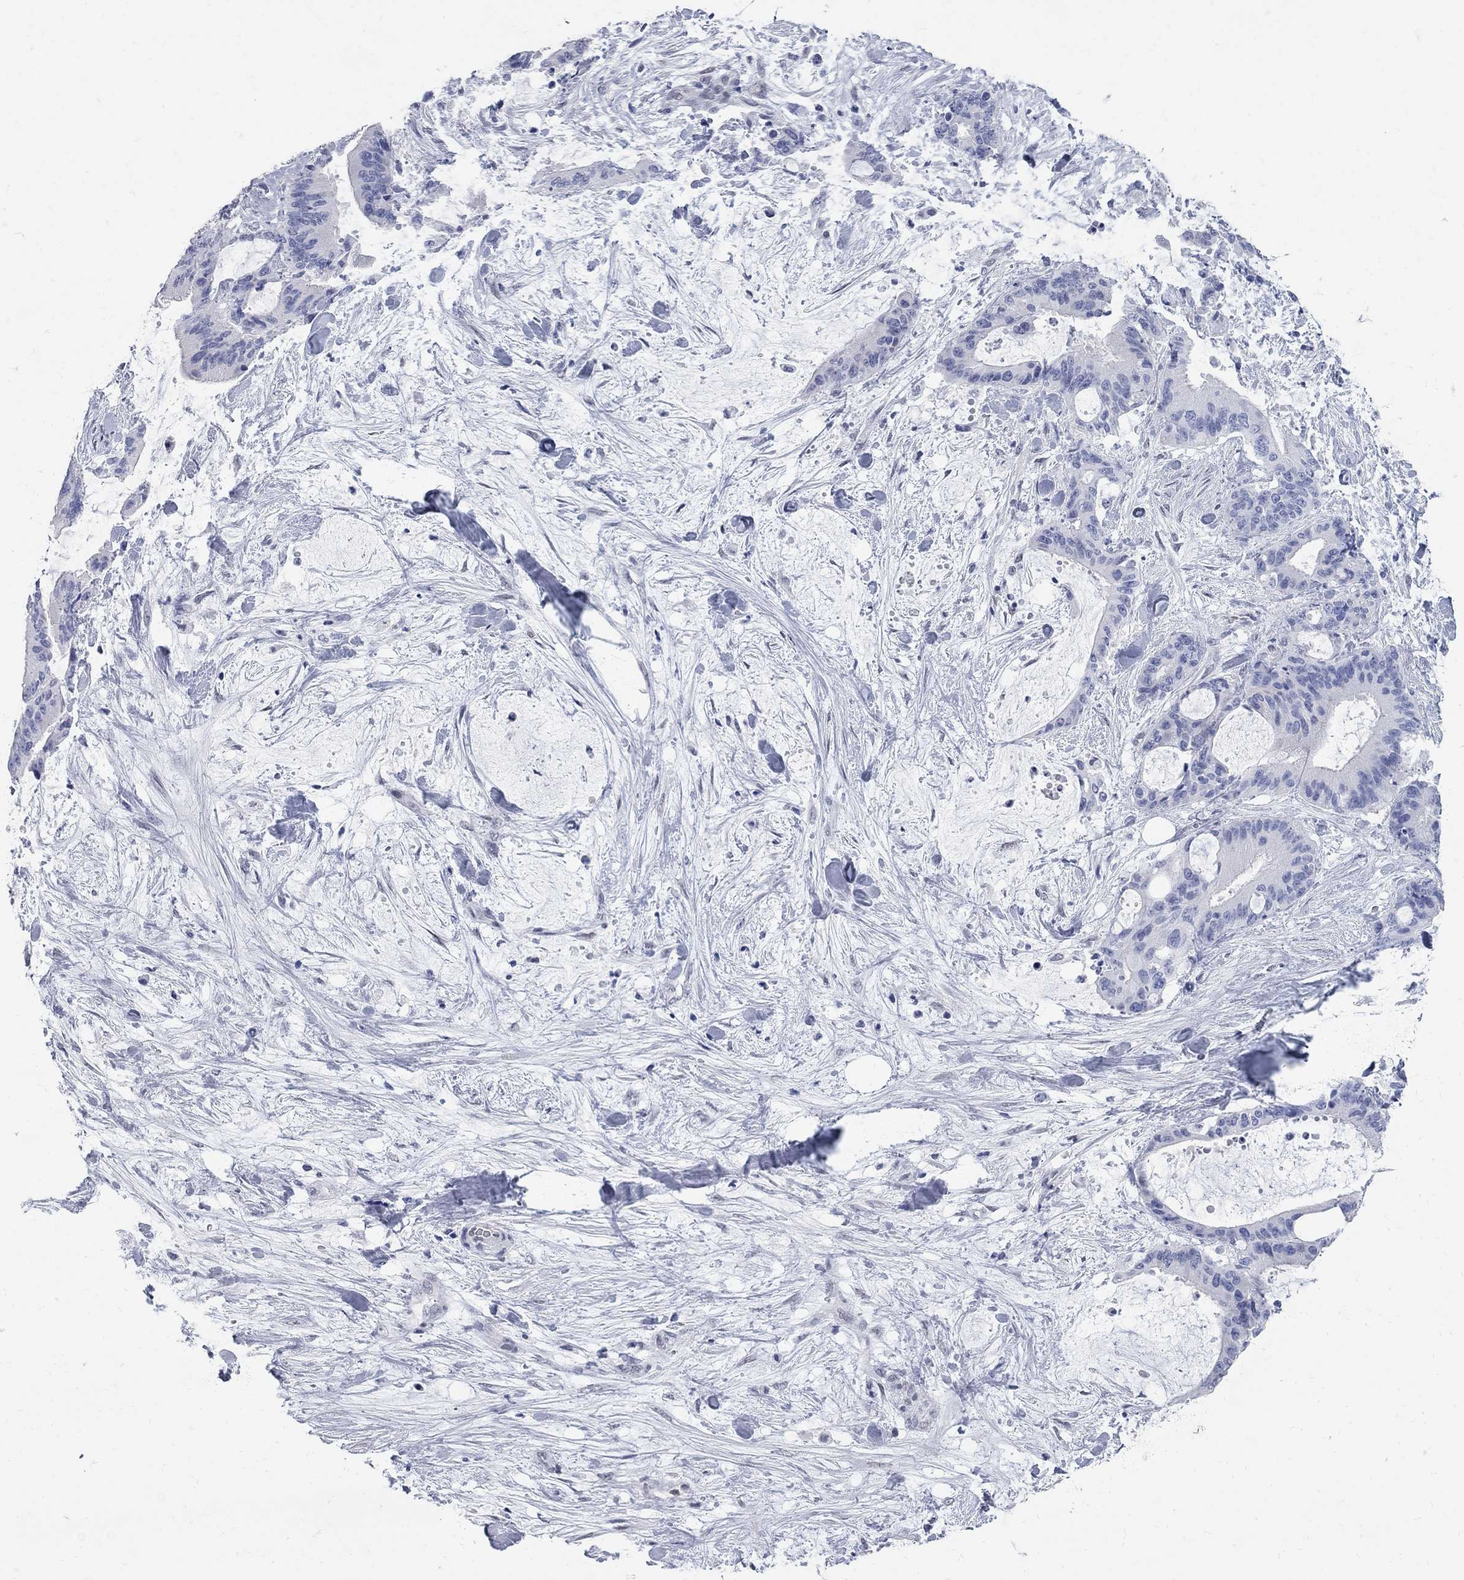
{"staining": {"intensity": "negative", "quantity": "none", "location": "none"}, "tissue": "liver cancer", "cell_type": "Tumor cells", "image_type": "cancer", "snomed": [{"axis": "morphology", "description": "Cholangiocarcinoma"}, {"axis": "topography", "description": "Liver"}], "caption": "Liver cancer stained for a protein using immunohistochemistry shows no positivity tumor cells.", "gene": "BPIFB1", "patient": {"sex": "female", "age": 73}}